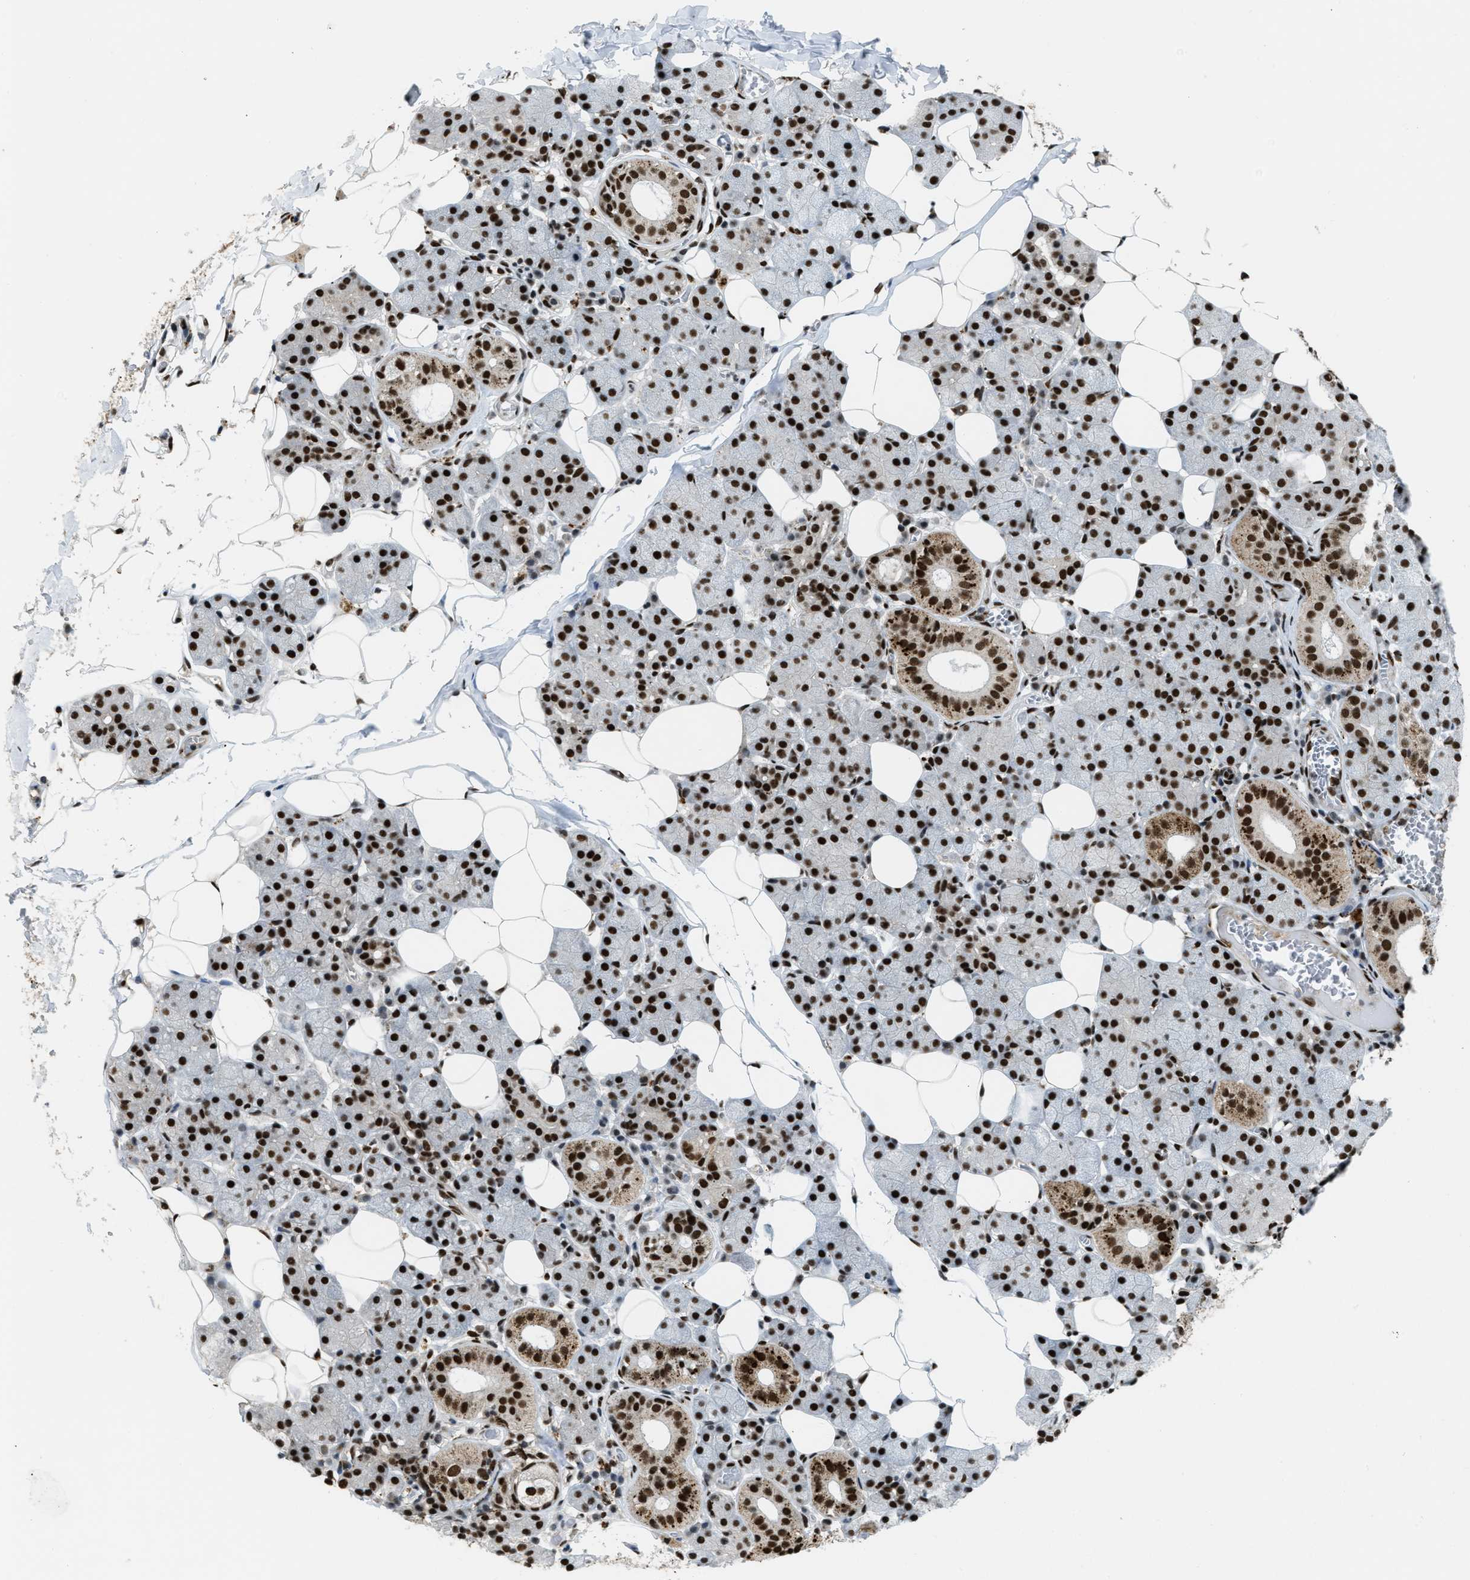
{"staining": {"intensity": "strong", "quantity": ">75%", "location": "cytoplasmic/membranous,nuclear"}, "tissue": "salivary gland", "cell_type": "Glandular cells", "image_type": "normal", "snomed": [{"axis": "morphology", "description": "Normal tissue, NOS"}, {"axis": "topography", "description": "Salivary gland"}], "caption": "Salivary gland stained with a brown dye shows strong cytoplasmic/membranous,nuclear positive positivity in approximately >75% of glandular cells.", "gene": "NUMA1", "patient": {"sex": "female", "age": 33}}